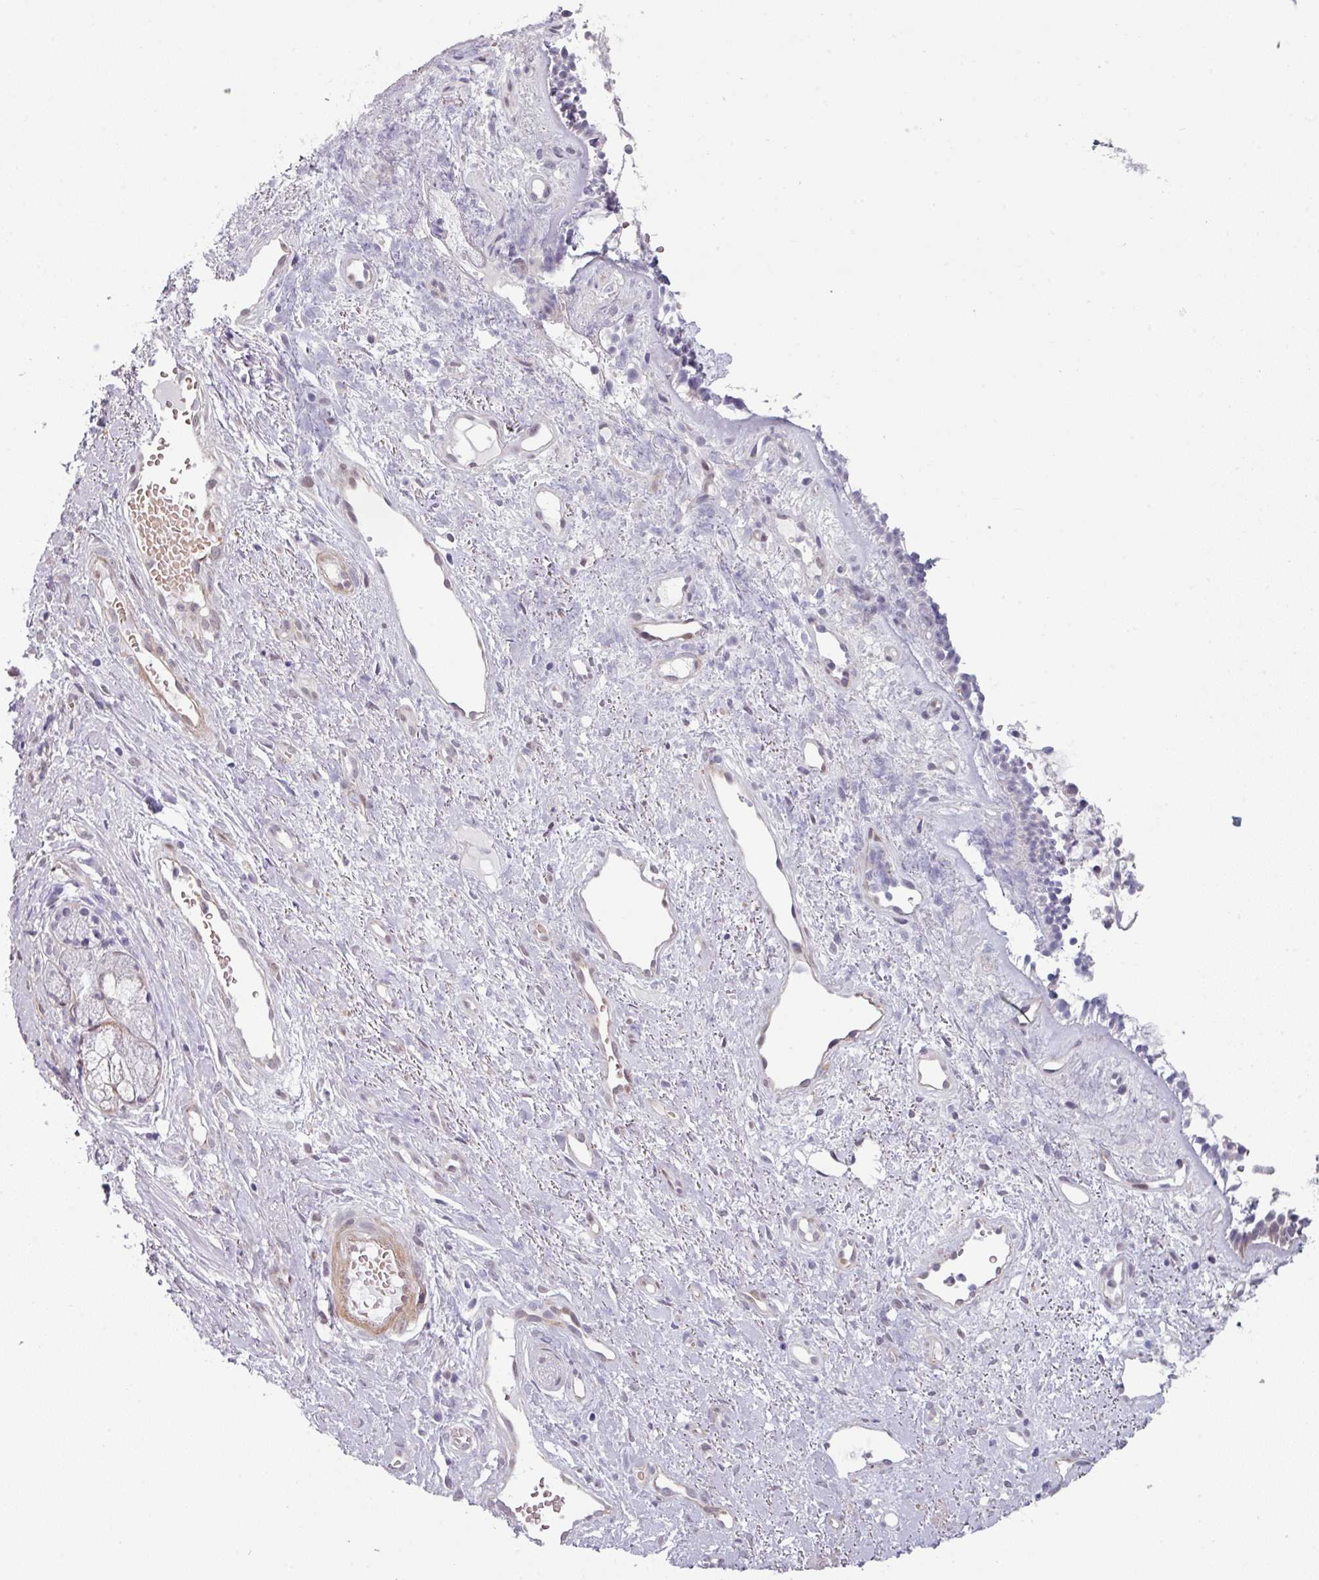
{"staining": {"intensity": "moderate", "quantity": "<25%", "location": "cytoplasmic/membranous"}, "tissue": "nasopharynx", "cell_type": "Respiratory epithelial cells", "image_type": "normal", "snomed": [{"axis": "morphology", "description": "Normal tissue, NOS"}, {"axis": "topography", "description": "Cartilage tissue"}, {"axis": "topography", "description": "Nasopharynx"}, {"axis": "topography", "description": "Thyroid gland"}], "caption": "A brown stain highlights moderate cytoplasmic/membranous expression of a protein in respiratory epithelial cells of normal human nasopharynx.", "gene": "PRAMEF12", "patient": {"sex": "male", "age": 63}}